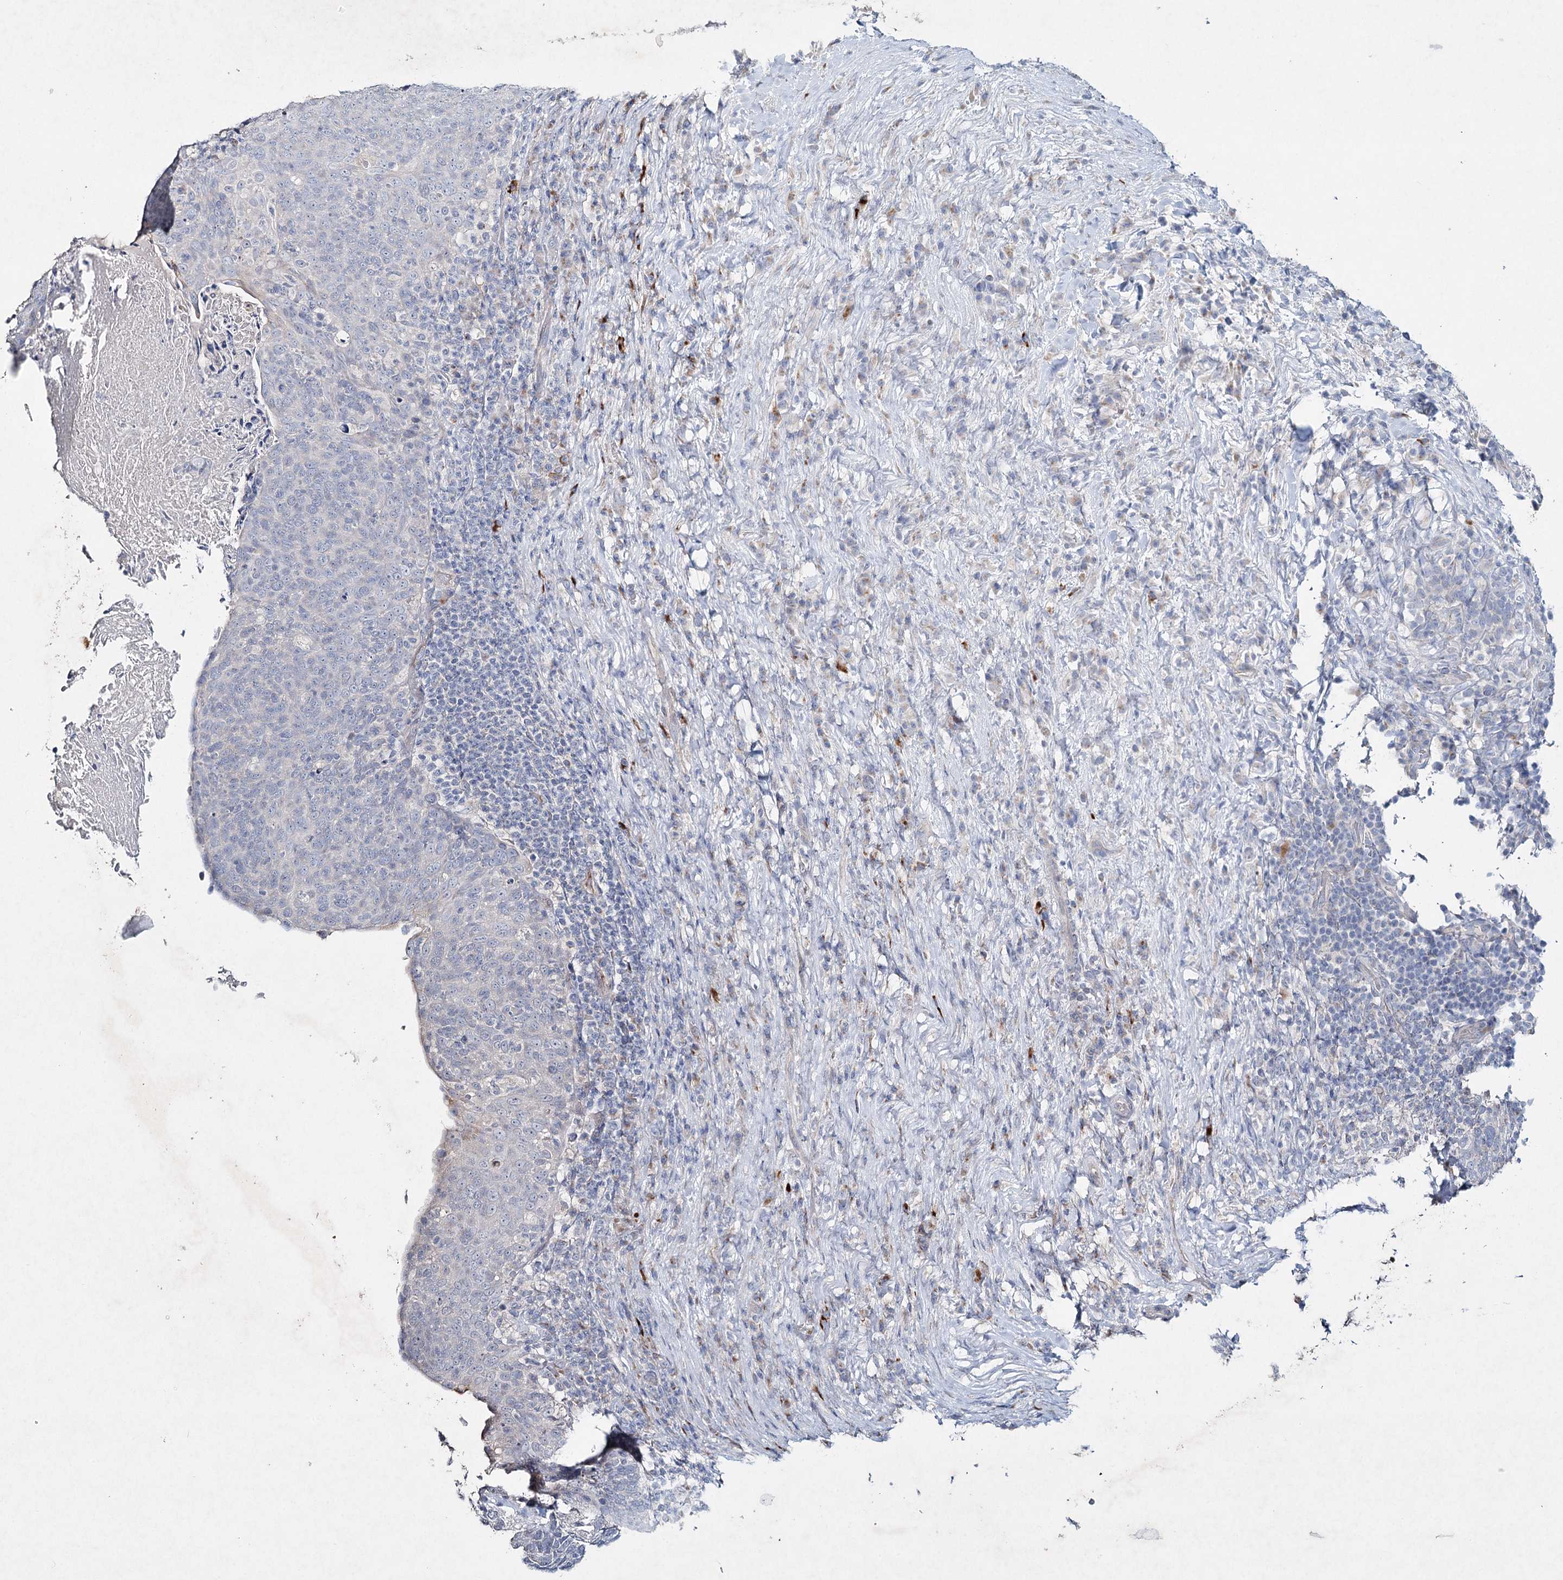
{"staining": {"intensity": "negative", "quantity": "none", "location": "none"}, "tissue": "head and neck cancer", "cell_type": "Tumor cells", "image_type": "cancer", "snomed": [{"axis": "morphology", "description": "Squamous cell carcinoma, NOS"}, {"axis": "morphology", "description": "Squamous cell carcinoma, metastatic, NOS"}, {"axis": "topography", "description": "Lymph node"}, {"axis": "topography", "description": "Head-Neck"}], "caption": "Human head and neck metastatic squamous cell carcinoma stained for a protein using immunohistochemistry shows no positivity in tumor cells.", "gene": "RFX6", "patient": {"sex": "male", "age": 62}}